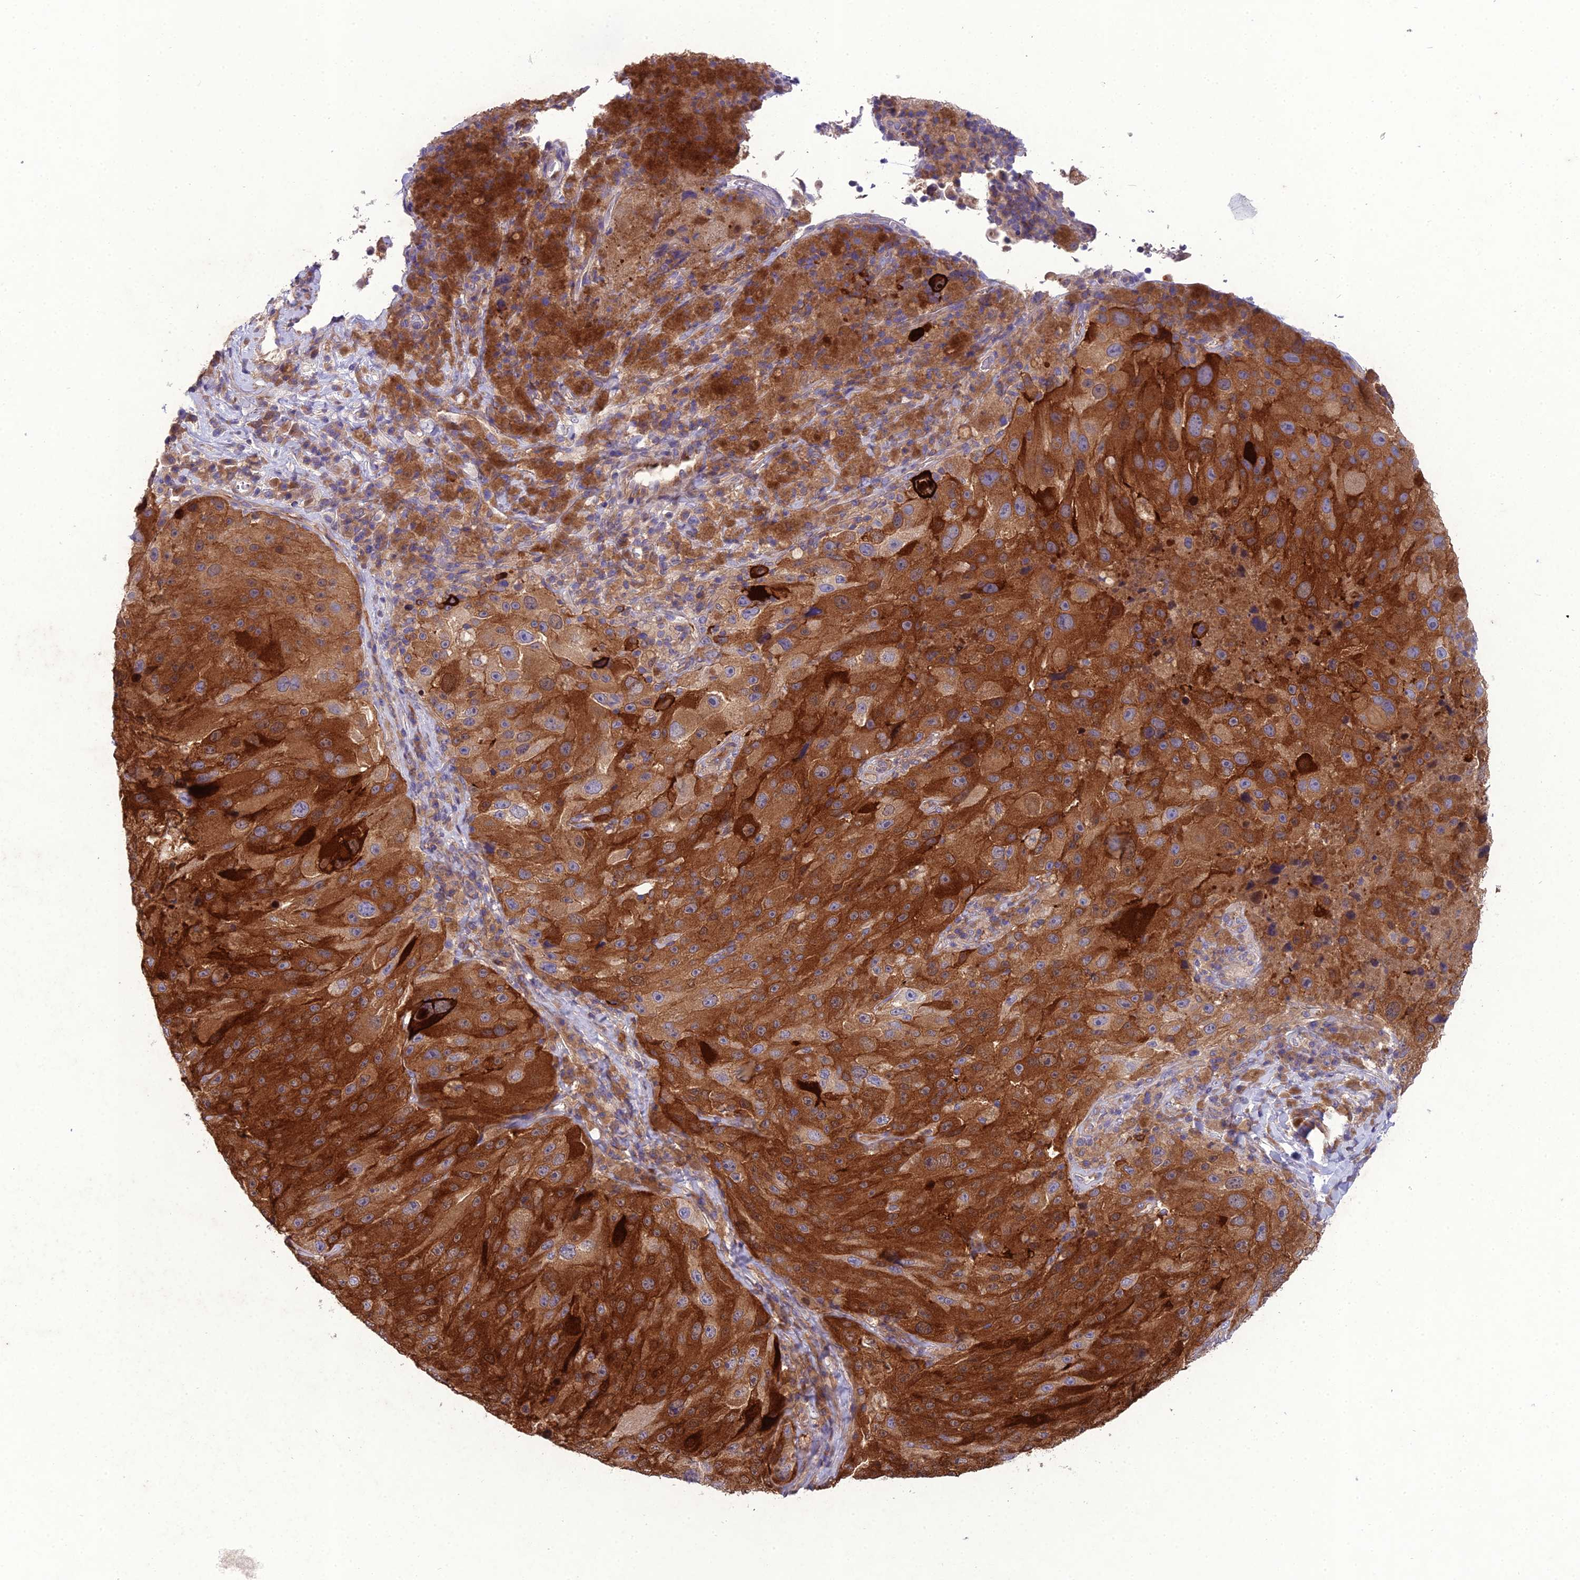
{"staining": {"intensity": "strong", "quantity": ">75%", "location": "cytoplasmic/membranous"}, "tissue": "melanoma", "cell_type": "Tumor cells", "image_type": "cancer", "snomed": [{"axis": "morphology", "description": "Malignant melanoma, Metastatic site"}, {"axis": "topography", "description": "Lymph node"}], "caption": "A micrograph of human melanoma stained for a protein demonstrates strong cytoplasmic/membranous brown staining in tumor cells. (Stains: DAB in brown, nuclei in blue, Microscopy: brightfield microscopy at high magnification).", "gene": "GDF6", "patient": {"sex": "male", "age": 62}}